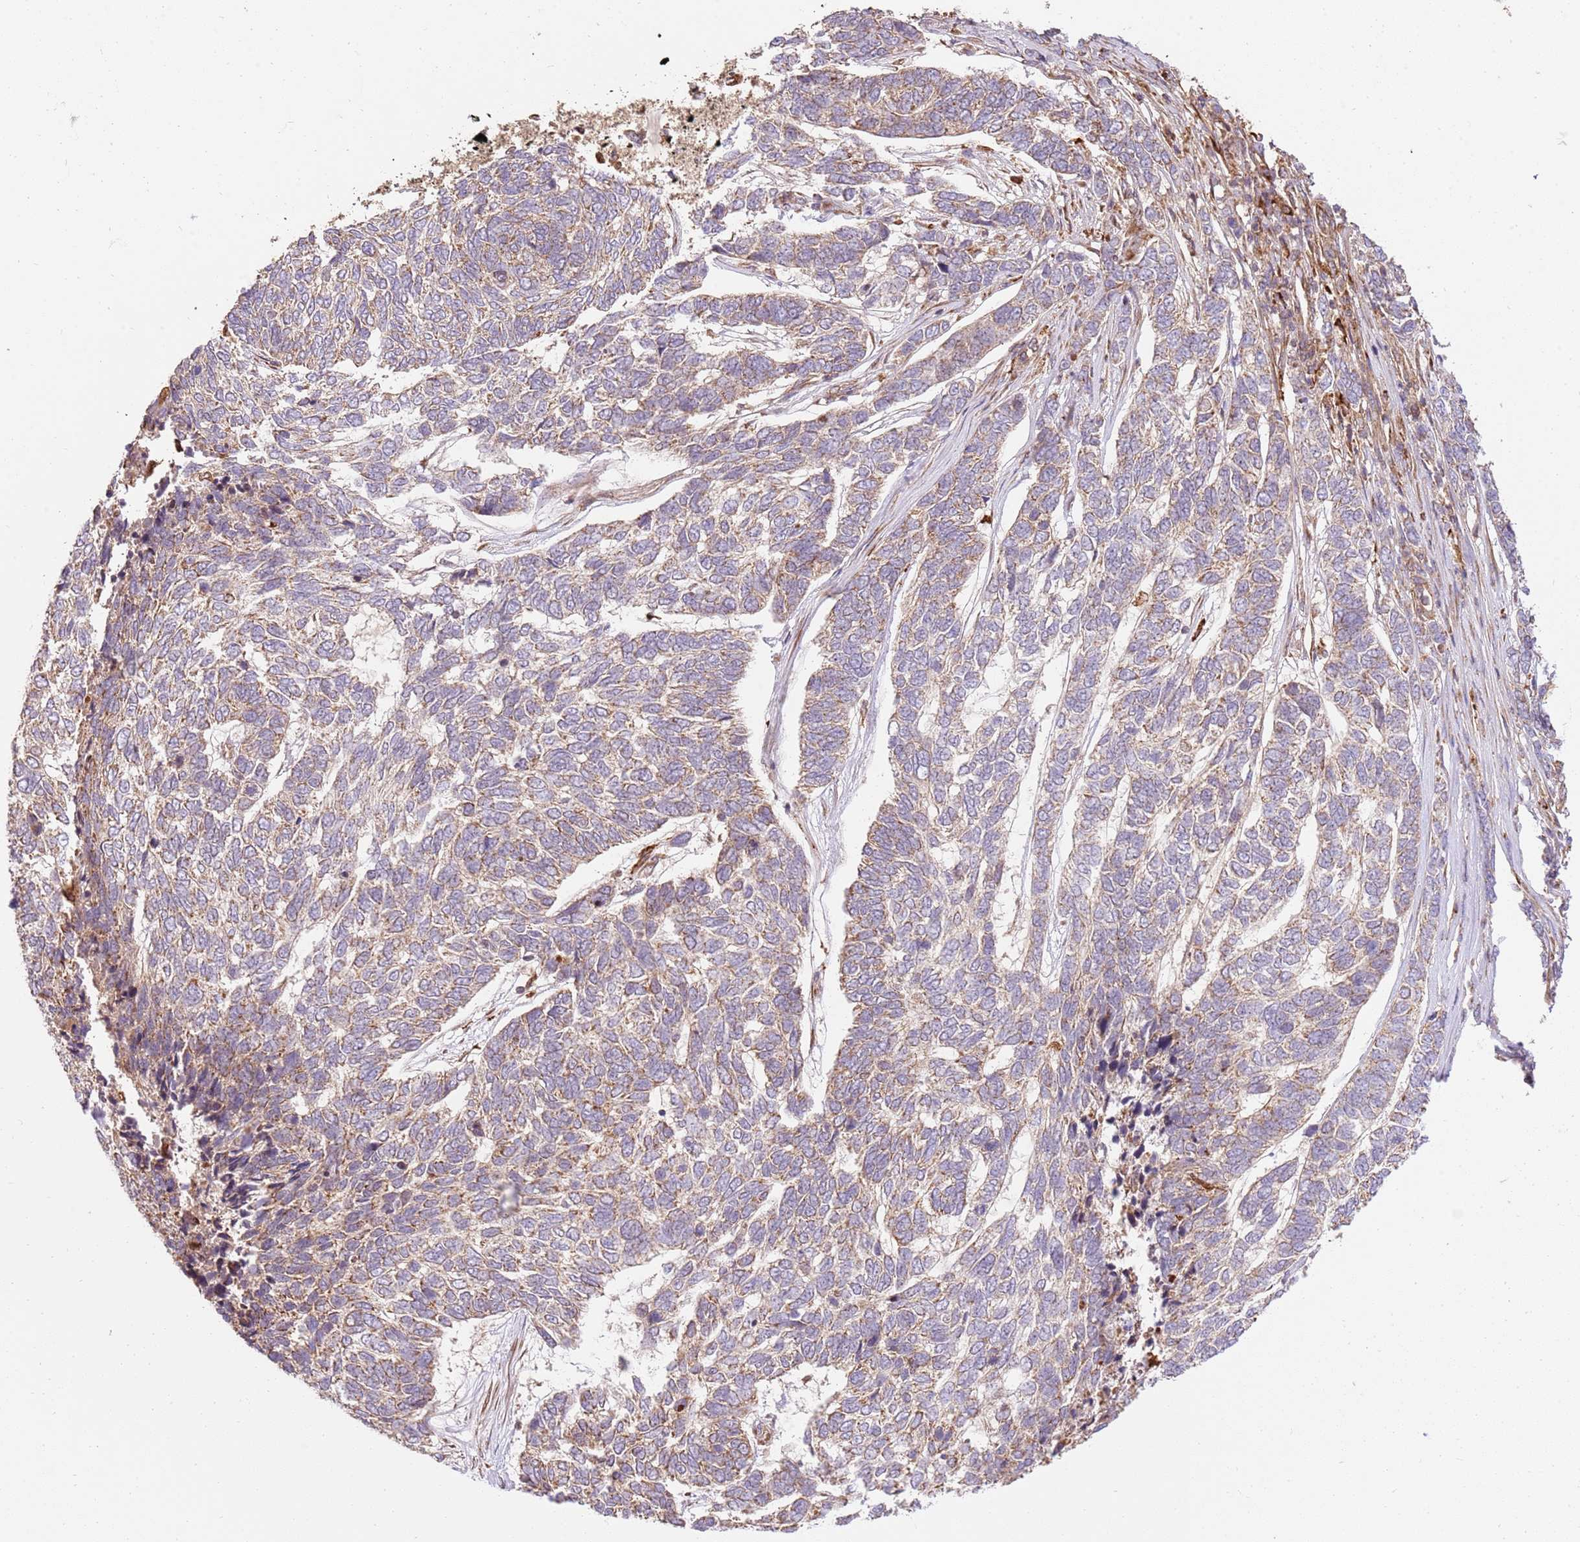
{"staining": {"intensity": "weak", "quantity": "25%-75%", "location": "cytoplasmic/membranous"}, "tissue": "skin cancer", "cell_type": "Tumor cells", "image_type": "cancer", "snomed": [{"axis": "morphology", "description": "Basal cell carcinoma"}, {"axis": "topography", "description": "Skin"}], "caption": "High-power microscopy captured an immunohistochemistry histopathology image of skin cancer (basal cell carcinoma), revealing weak cytoplasmic/membranous positivity in about 25%-75% of tumor cells.", "gene": "SPATA2L", "patient": {"sex": "female", "age": 65}}